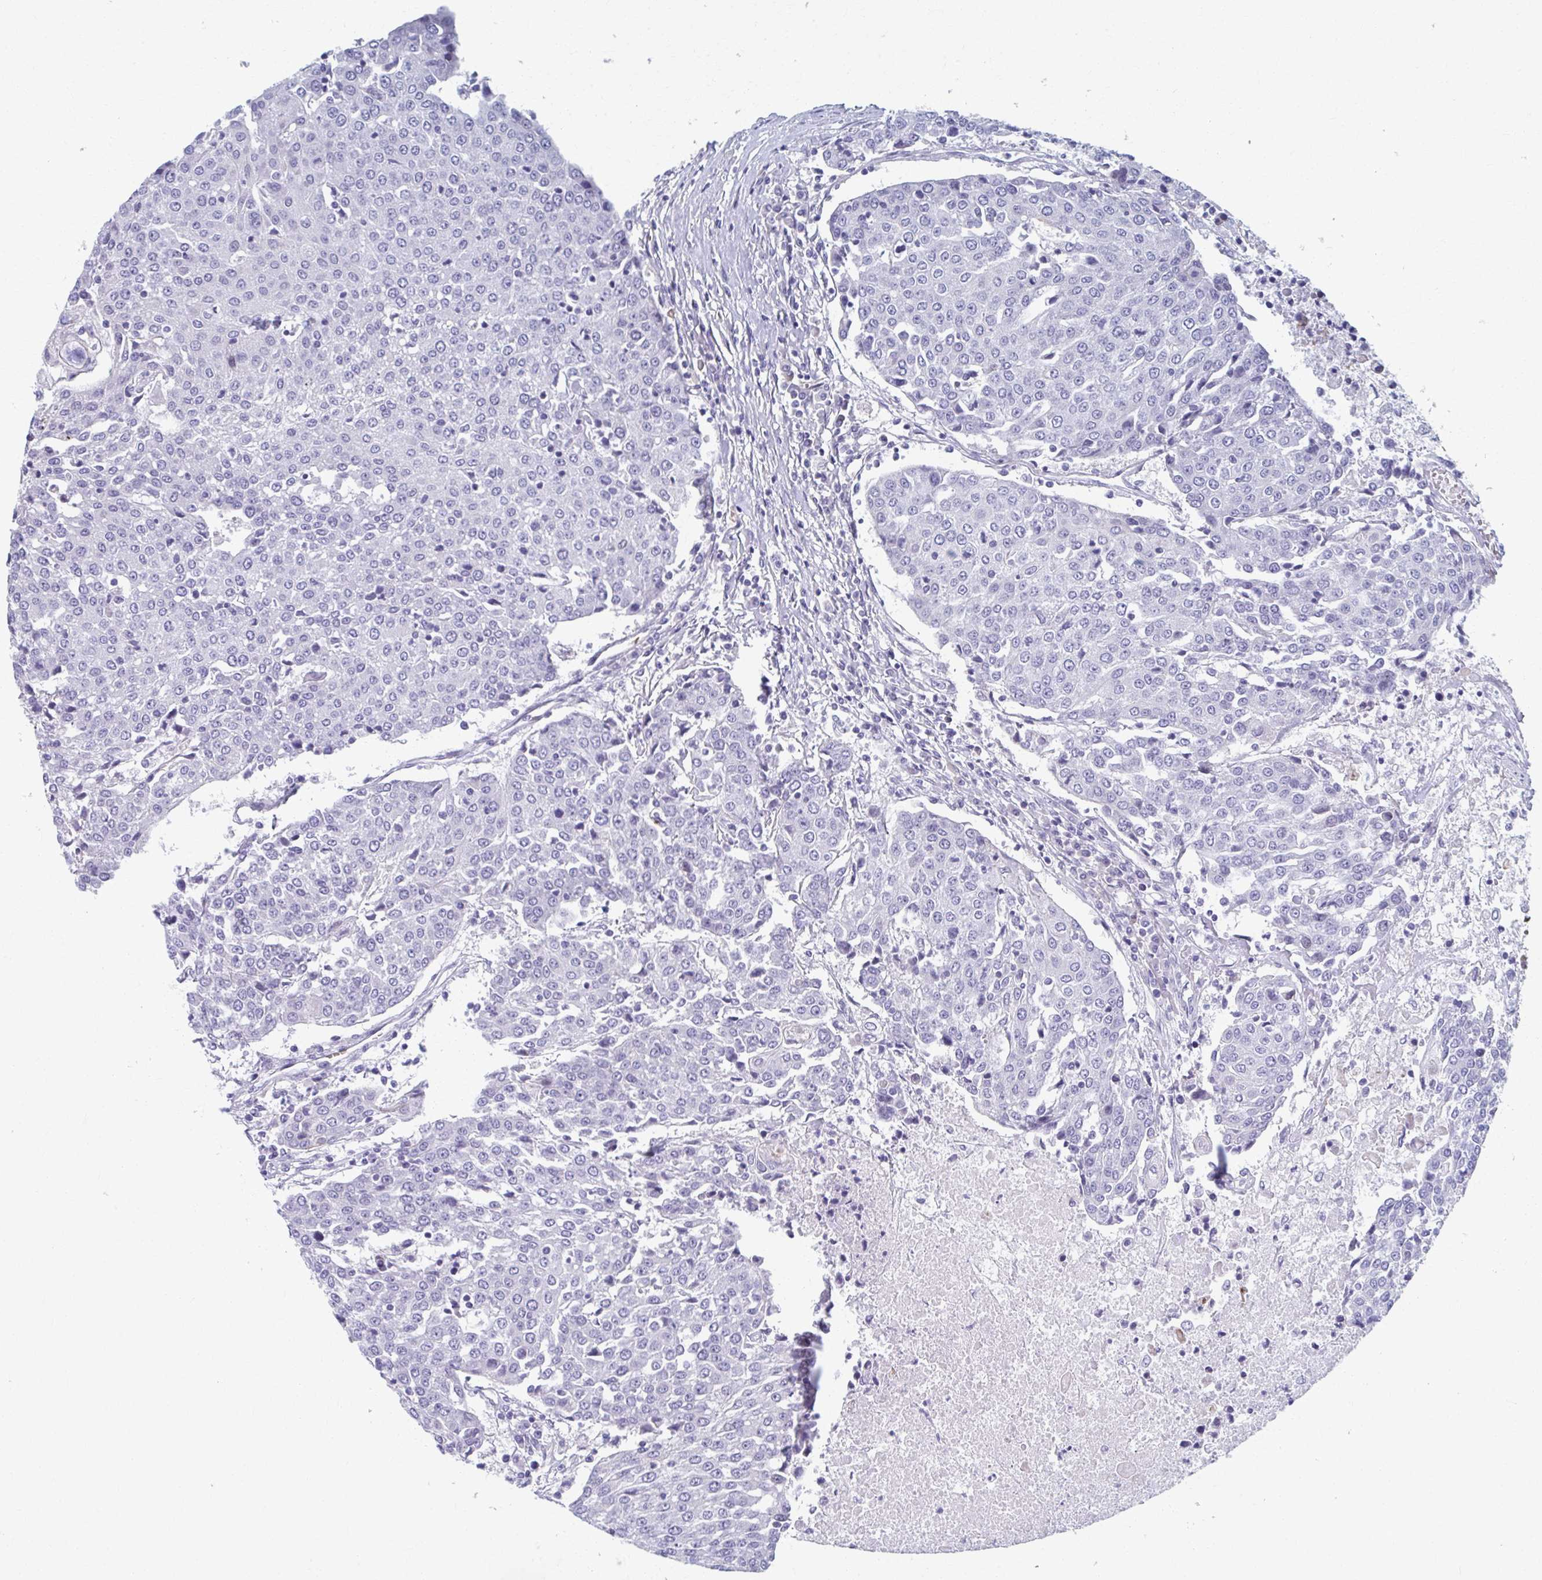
{"staining": {"intensity": "negative", "quantity": "none", "location": "none"}, "tissue": "urothelial cancer", "cell_type": "Tumor cells", "image_type": "cancer", "snomed": [{"axis": "morphology", "description": "Urothelial carcinoma, High grade"}, {"axis": "topography", "description": "Urinary bladder"}], "caption": "This is an IHC histopathology image of human urothelial cancer. There is no staining in tumor cells.", "gene": "ABHD16B", "patient": {"sex": "female", "age": 85}}